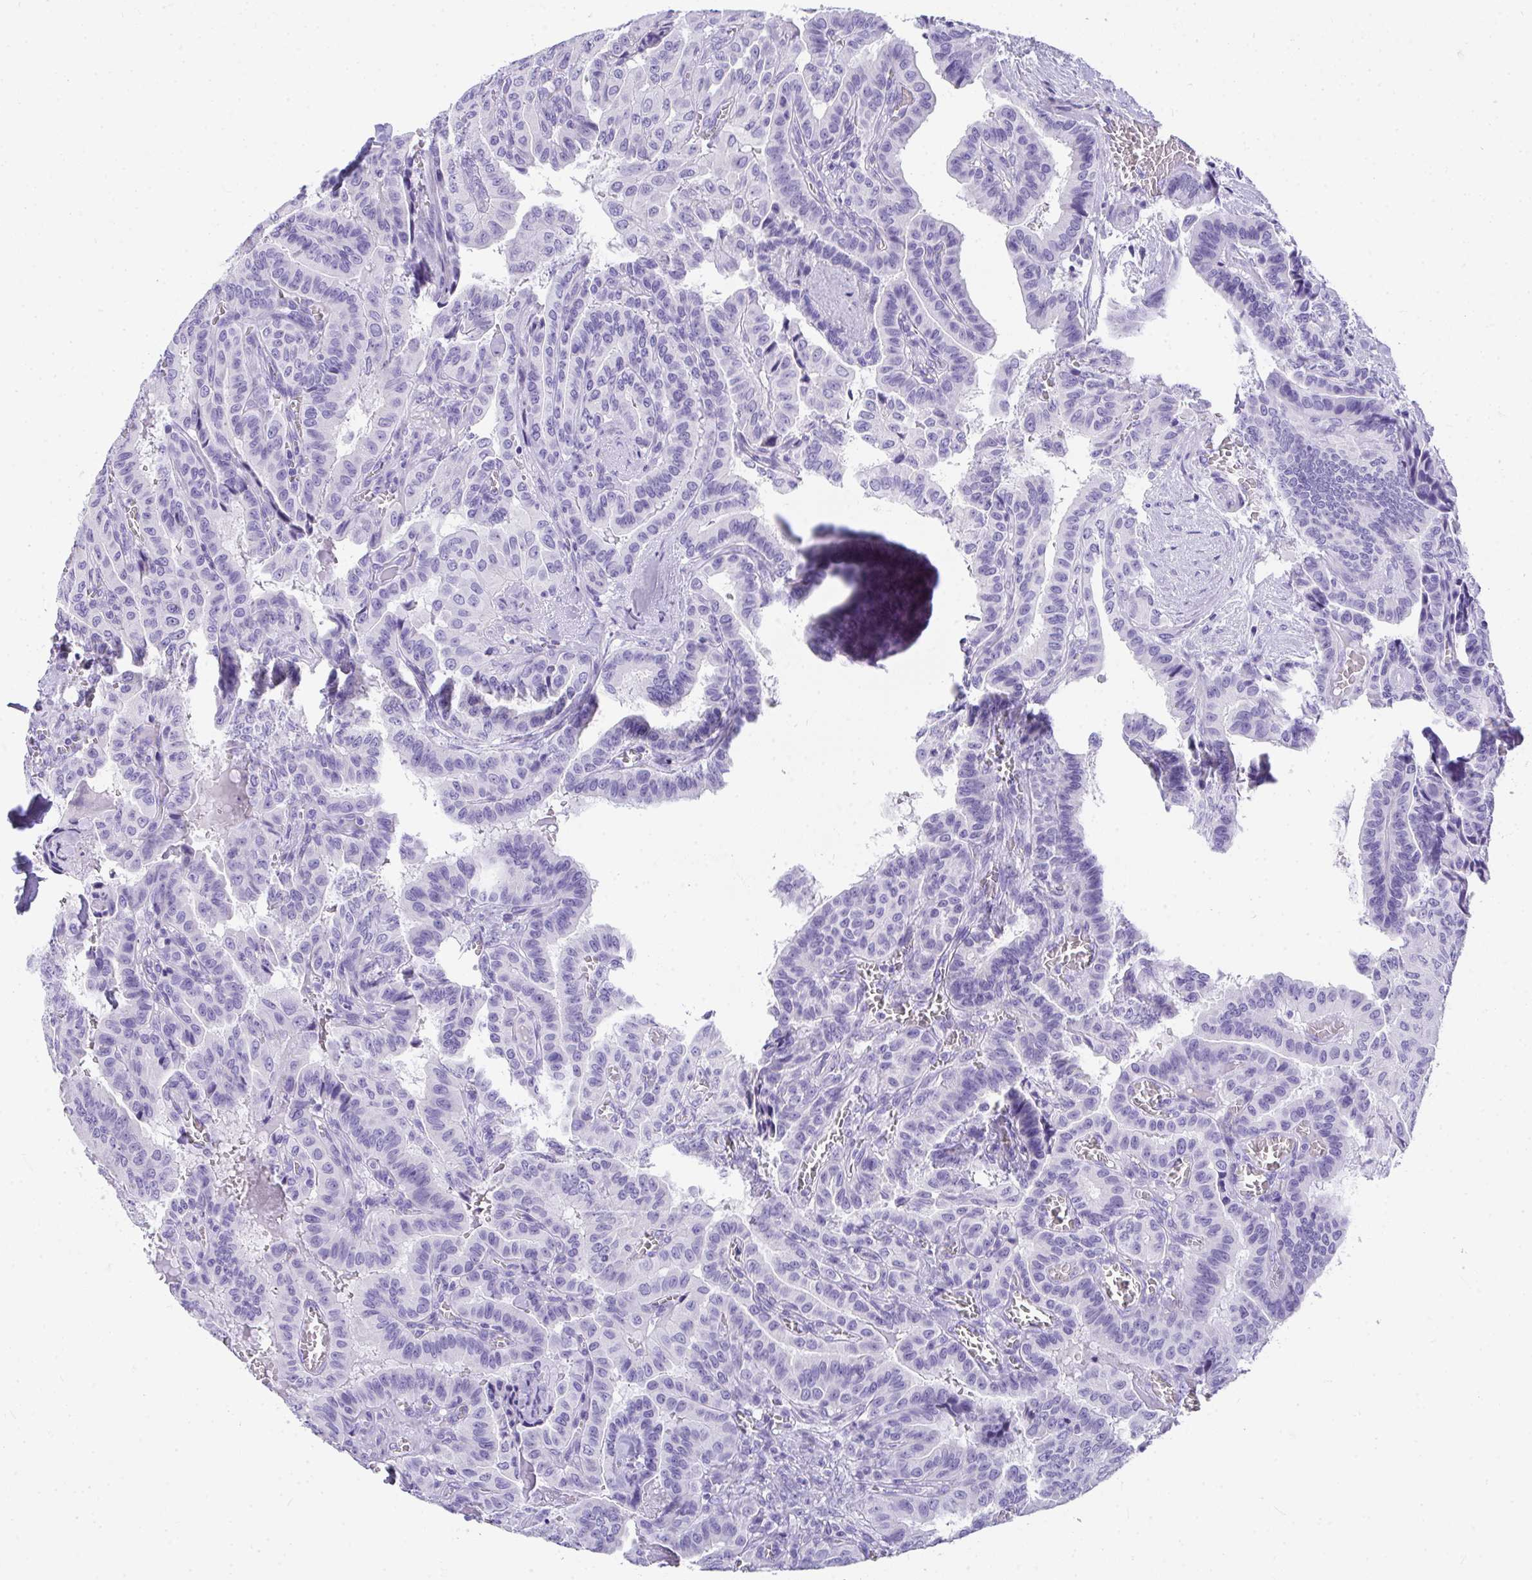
{"staining": {"intensity": "negative", "quantity": "none", "location": "none"}, "tissue": "thyroid cancer", "cell_type": "Tumor cells", "image_type": "cancer", "snomed": [{"axis": "morphology", "description": "Papillary adenocarcinoma, NOS"}, {"axis": "morphology", "description": "Papillary adenoma metastatic"}, {"axis": "topography", "description": "Thyroid gland"}], "caption": "Immunohistochemistry (IHC) image of human thyroid cancer (papillary adenoma metastatic) stained for a protein (brown), which exhibits no expression in tumor cells.", "gene": "AVIL", "patient": {"sex": "male", "age": 87}}